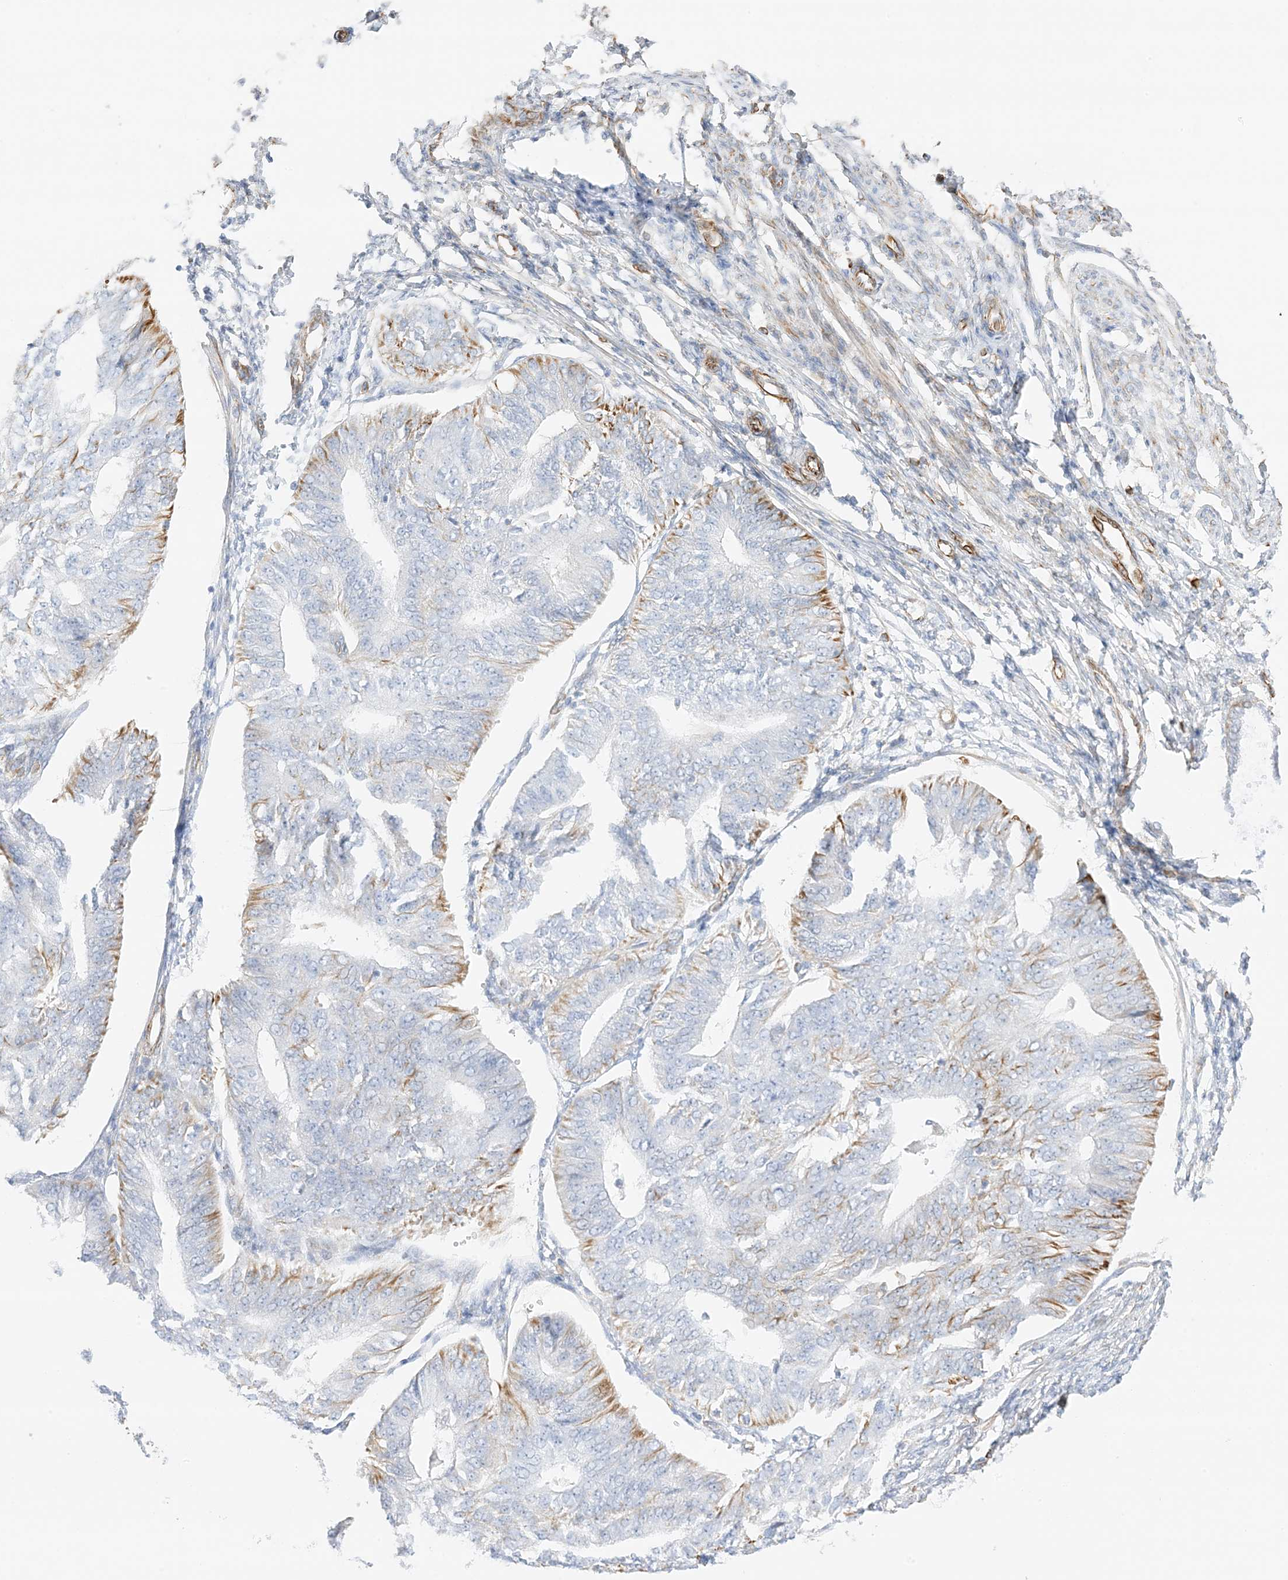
{"staining": {"intensity": "moderate", "quantity": "<25%", "location": "cytoplasmic/membranous"}, "tissue": "endometrial cancer", "cell_type": "Tumor cells", "image_type": "cancer", "snomed": [{"axis": "morphology", "description": "Adenocarcinoma, NOS"}, {"axis": "topography", "description": "Endometrium"}], "caption": "Brown immunohistochemical staining in endometrial cancer (adenocarcinoma) shows moderate cytoplasmic/membranous positivity in approximately <25% of tumor cells.", "gene": "PID1", "patient": {"sex": "female", "age": 32}}